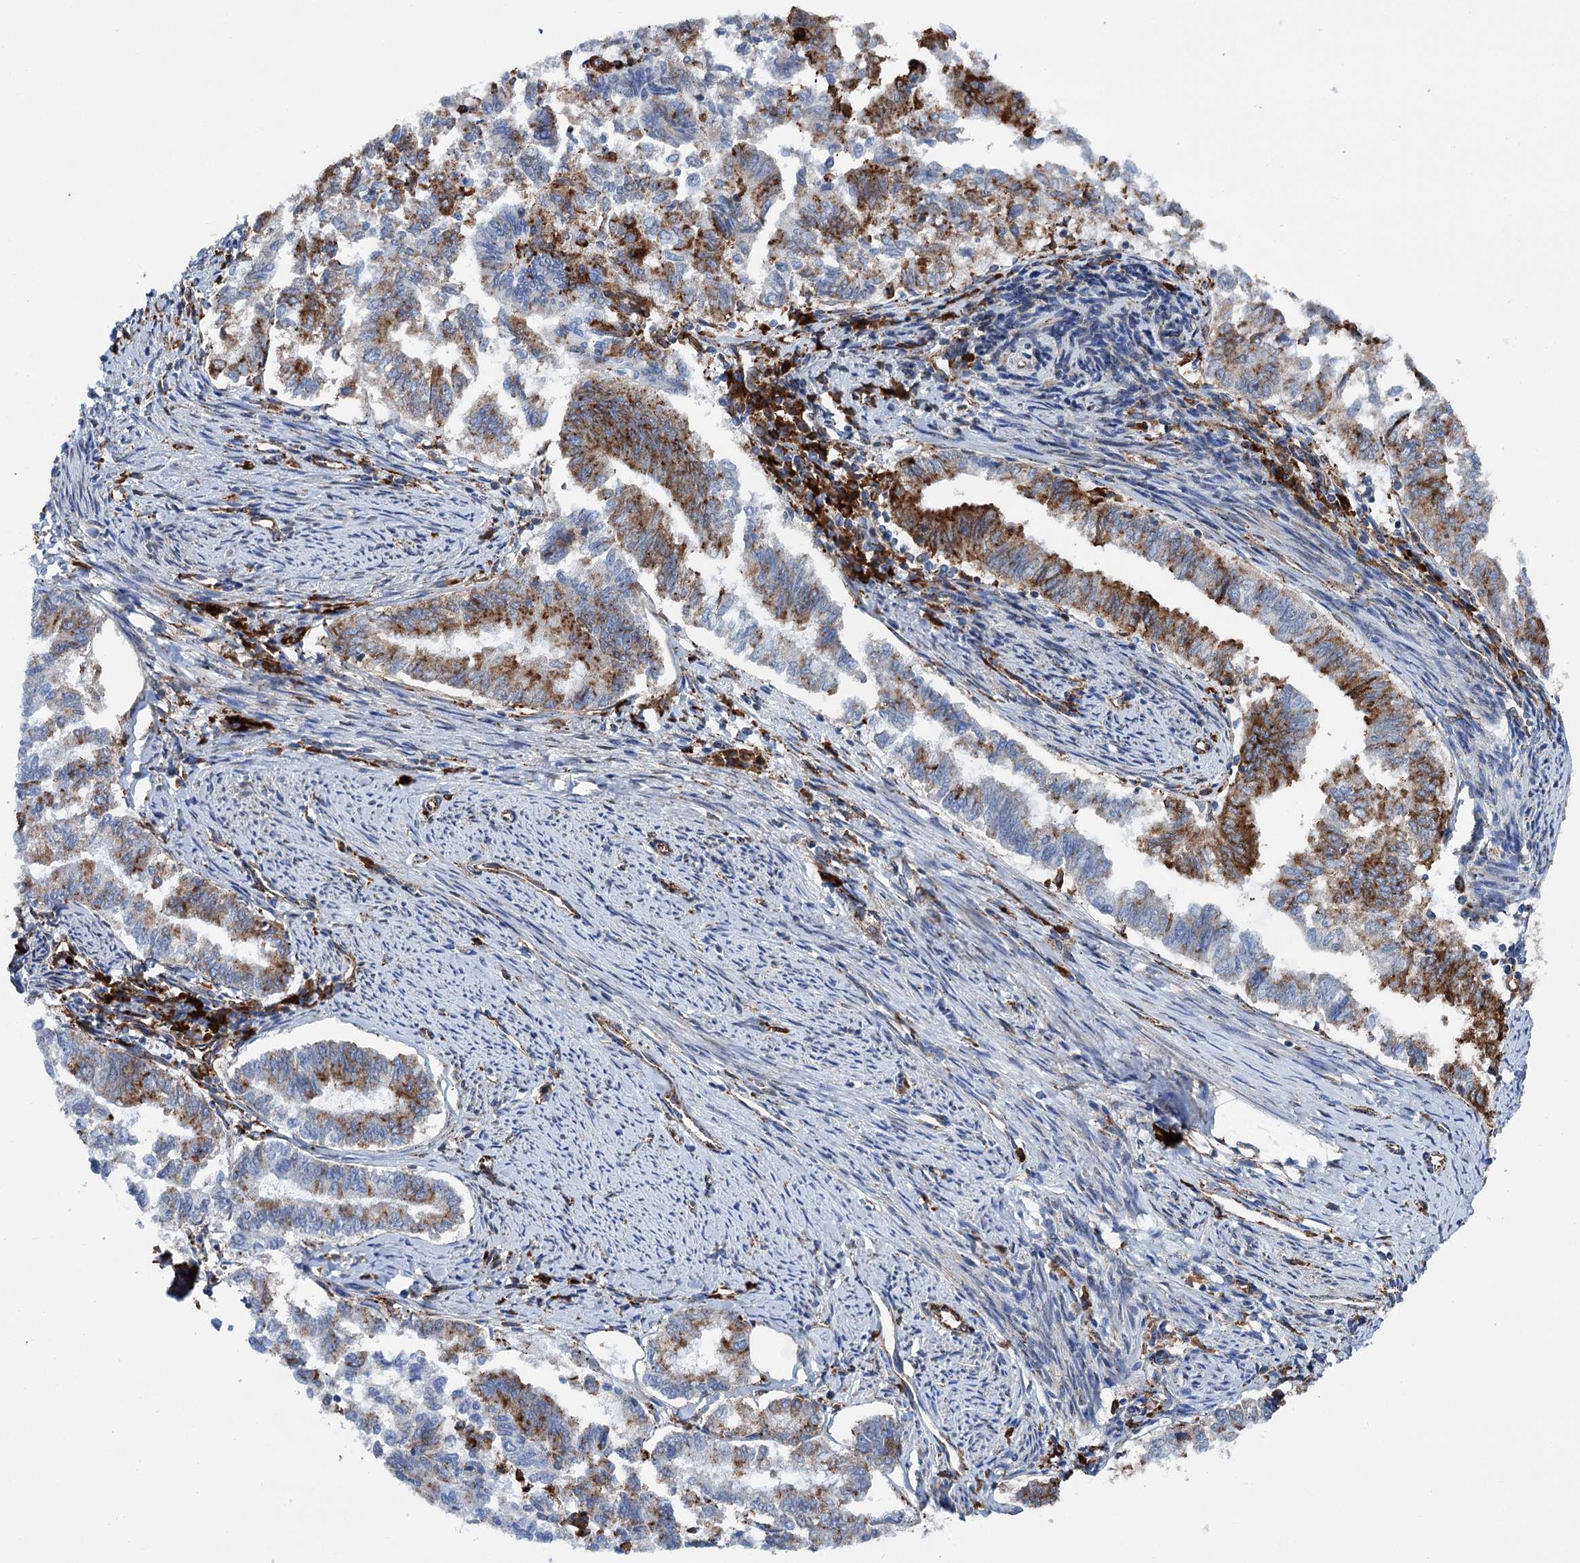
{"staining": {"intensity": "strong", "quantity": "25%-75%", "location": "cytoplasmic/membranous"}, "tissue": "endometrial cancer", "cell_type": "Tumor cells", "image_type": "cancer", "snomed": [{"axis": "morphology", "description": "Adenocarcinoma, NOS"}, {"axis": "topography", "description": "Endometrium"}], "caption": "Protein staining by IHC exhibits strong cytoplasmic/membranous expression in about 25%-75% of tumor cells in endometrial cancer (adenocarcinoma).", "gene": "SHE", "patient": {"sex": "female", "age": 79}}